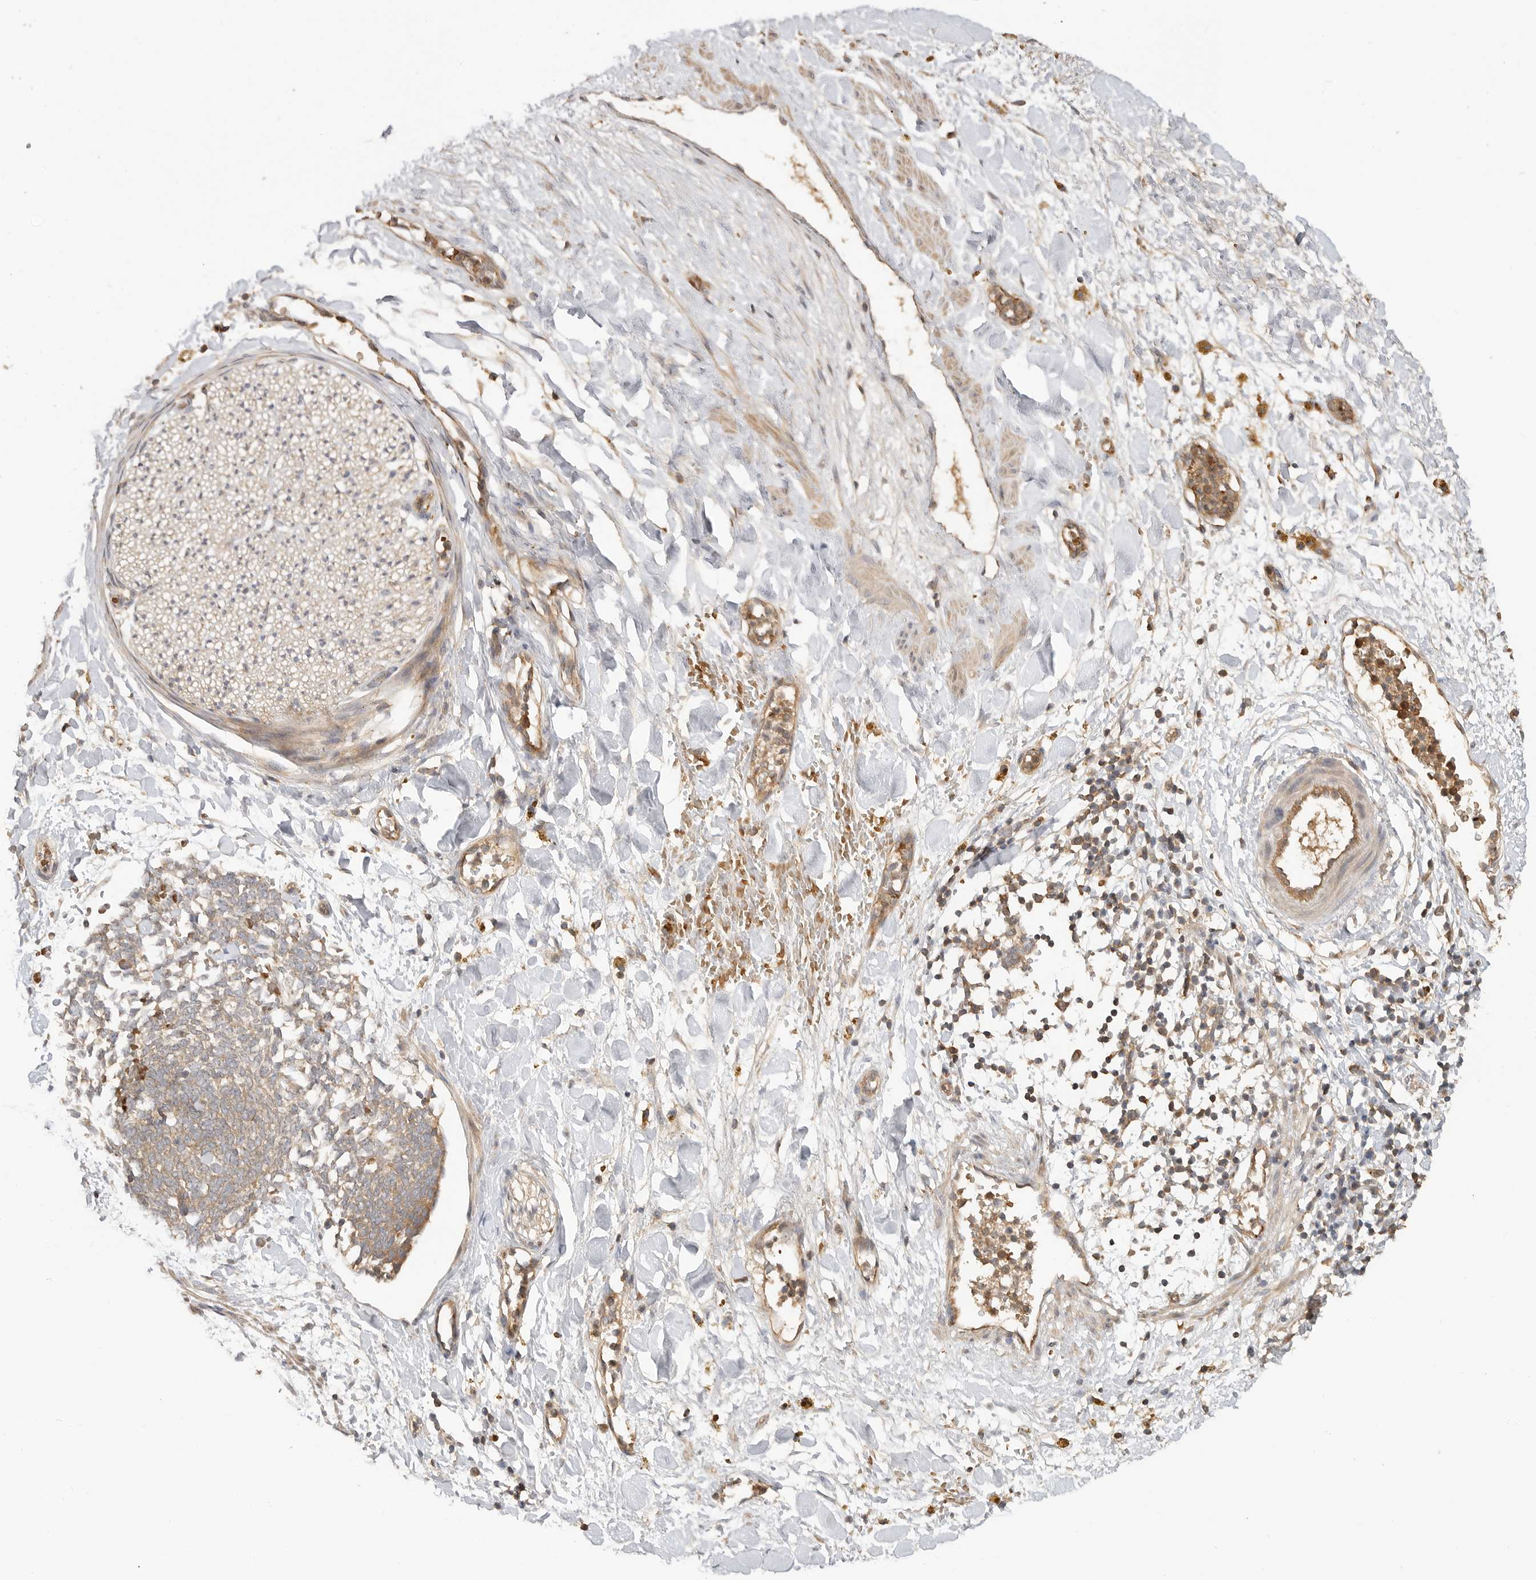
{"staining": {"intensity": "weak", "quantity": ">75%", "location": "cytoplasmic/membranous"}, "tissue": "adipose tissue", "cell_type": "Adipocytes", "image_type": "normal", "snomed": [{"axis": "morphology", "description": "Normal tissue, NOS"}, {"axis": "topography", "description": "Kidney"}, {"axis": "topography", "description": "Peripheral nerve tissue"}], "caption": "Human adipose tissue stained for a protein (brown) demonstrates weak cytoplasmic/membranous positive expression in about >75% of adipocytes.", "gene": "CLDN12", "patient": {"sex": "male", "age": 7}}